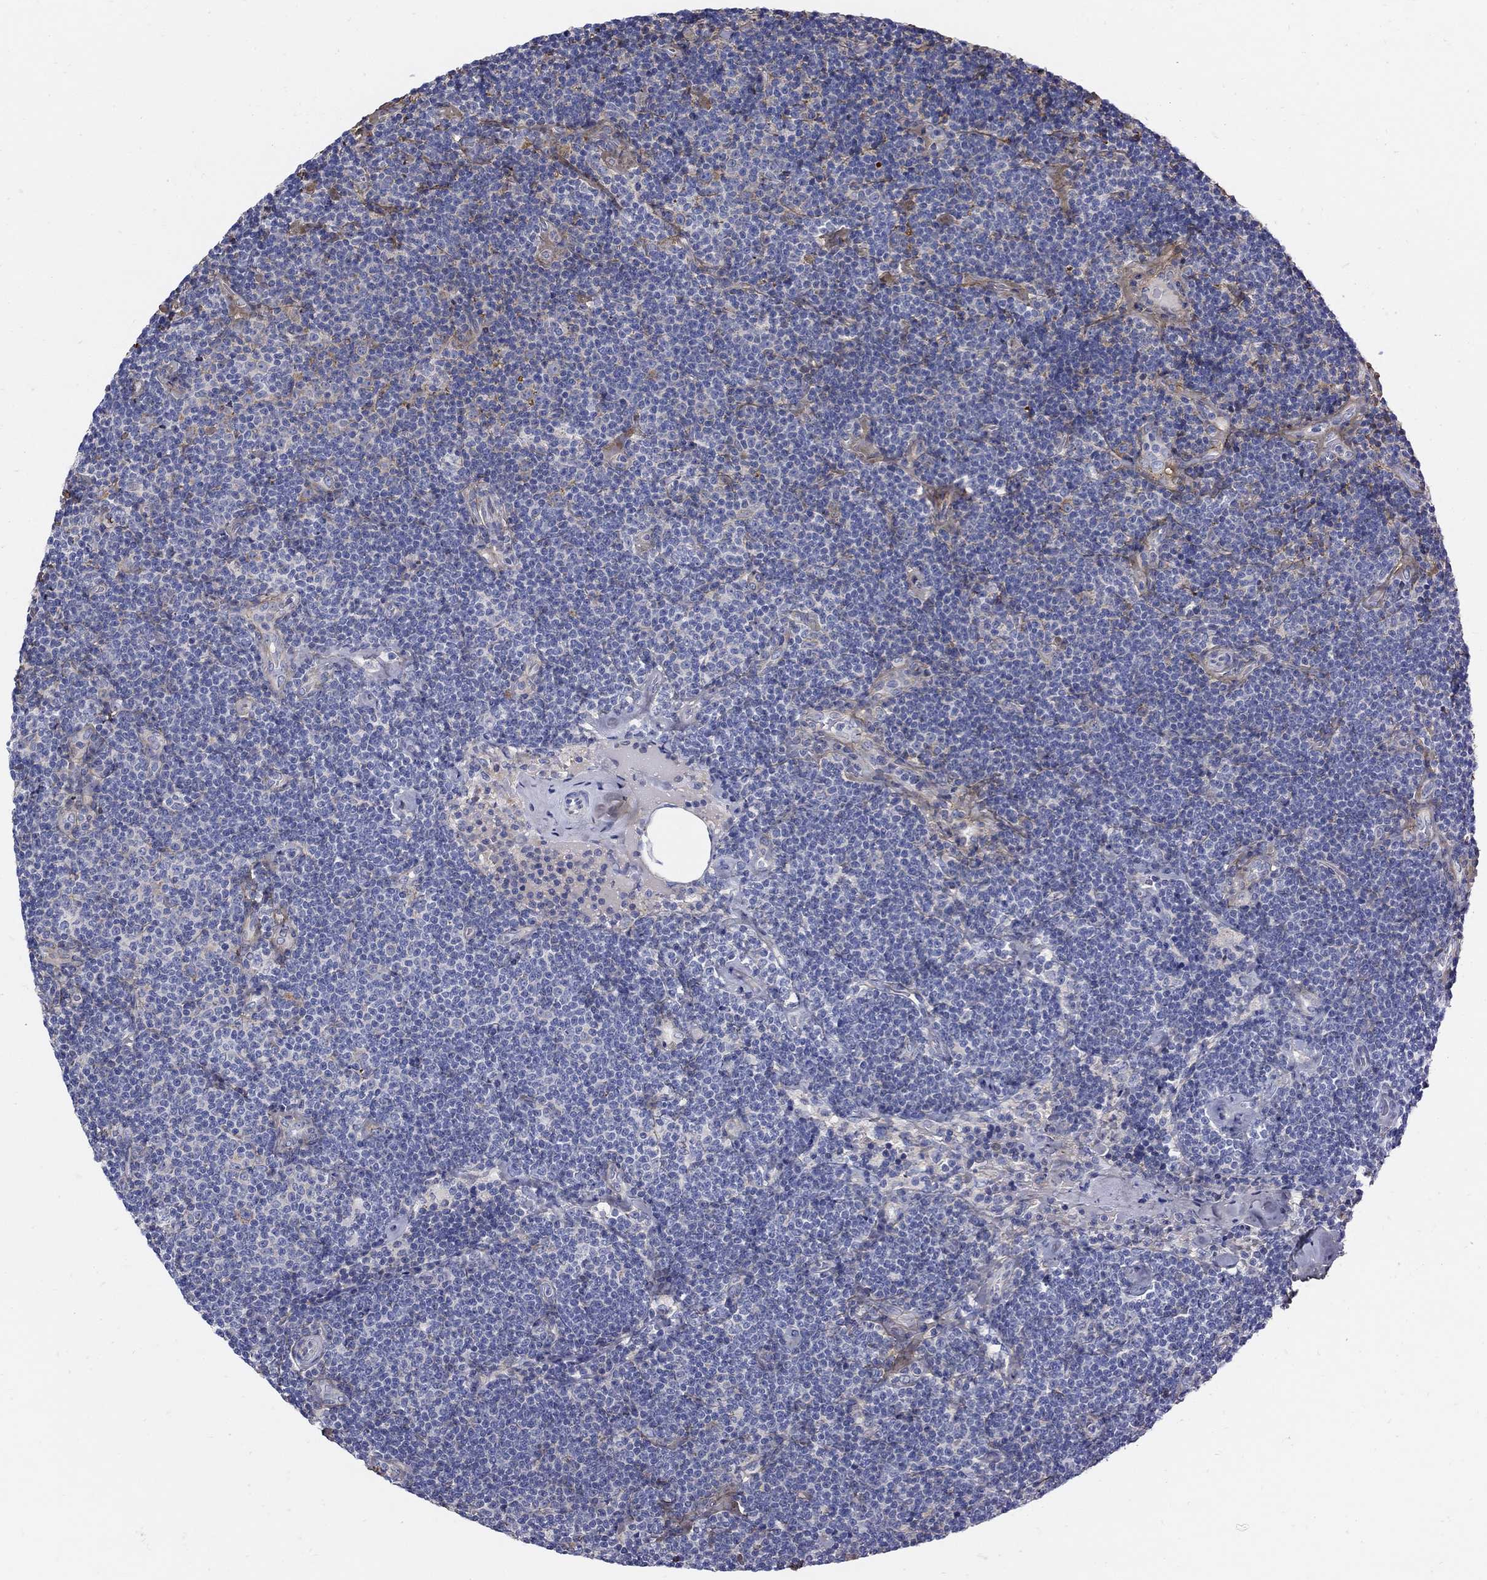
{"staining": {"intensity": "negative", "quantity": "none", "location": "none"}, "tissue": "lymphoma", "cell_type": "Tumor cells", "image_type": "cancer", "snomed": [{"axis": "morphology", "description": "Malignant lymphoma, non-Hodgkin's type, Low grade"}, {"axis": "topography", "description": "Lymph node"}], "caption": "Immunohistochemistry (IHC) image of human lymphoma stained for a protein (brown), which reveals no positivity in tumor cells.", "gene": "TGFBI", "patient": {"sex": "male", "age": 81}}